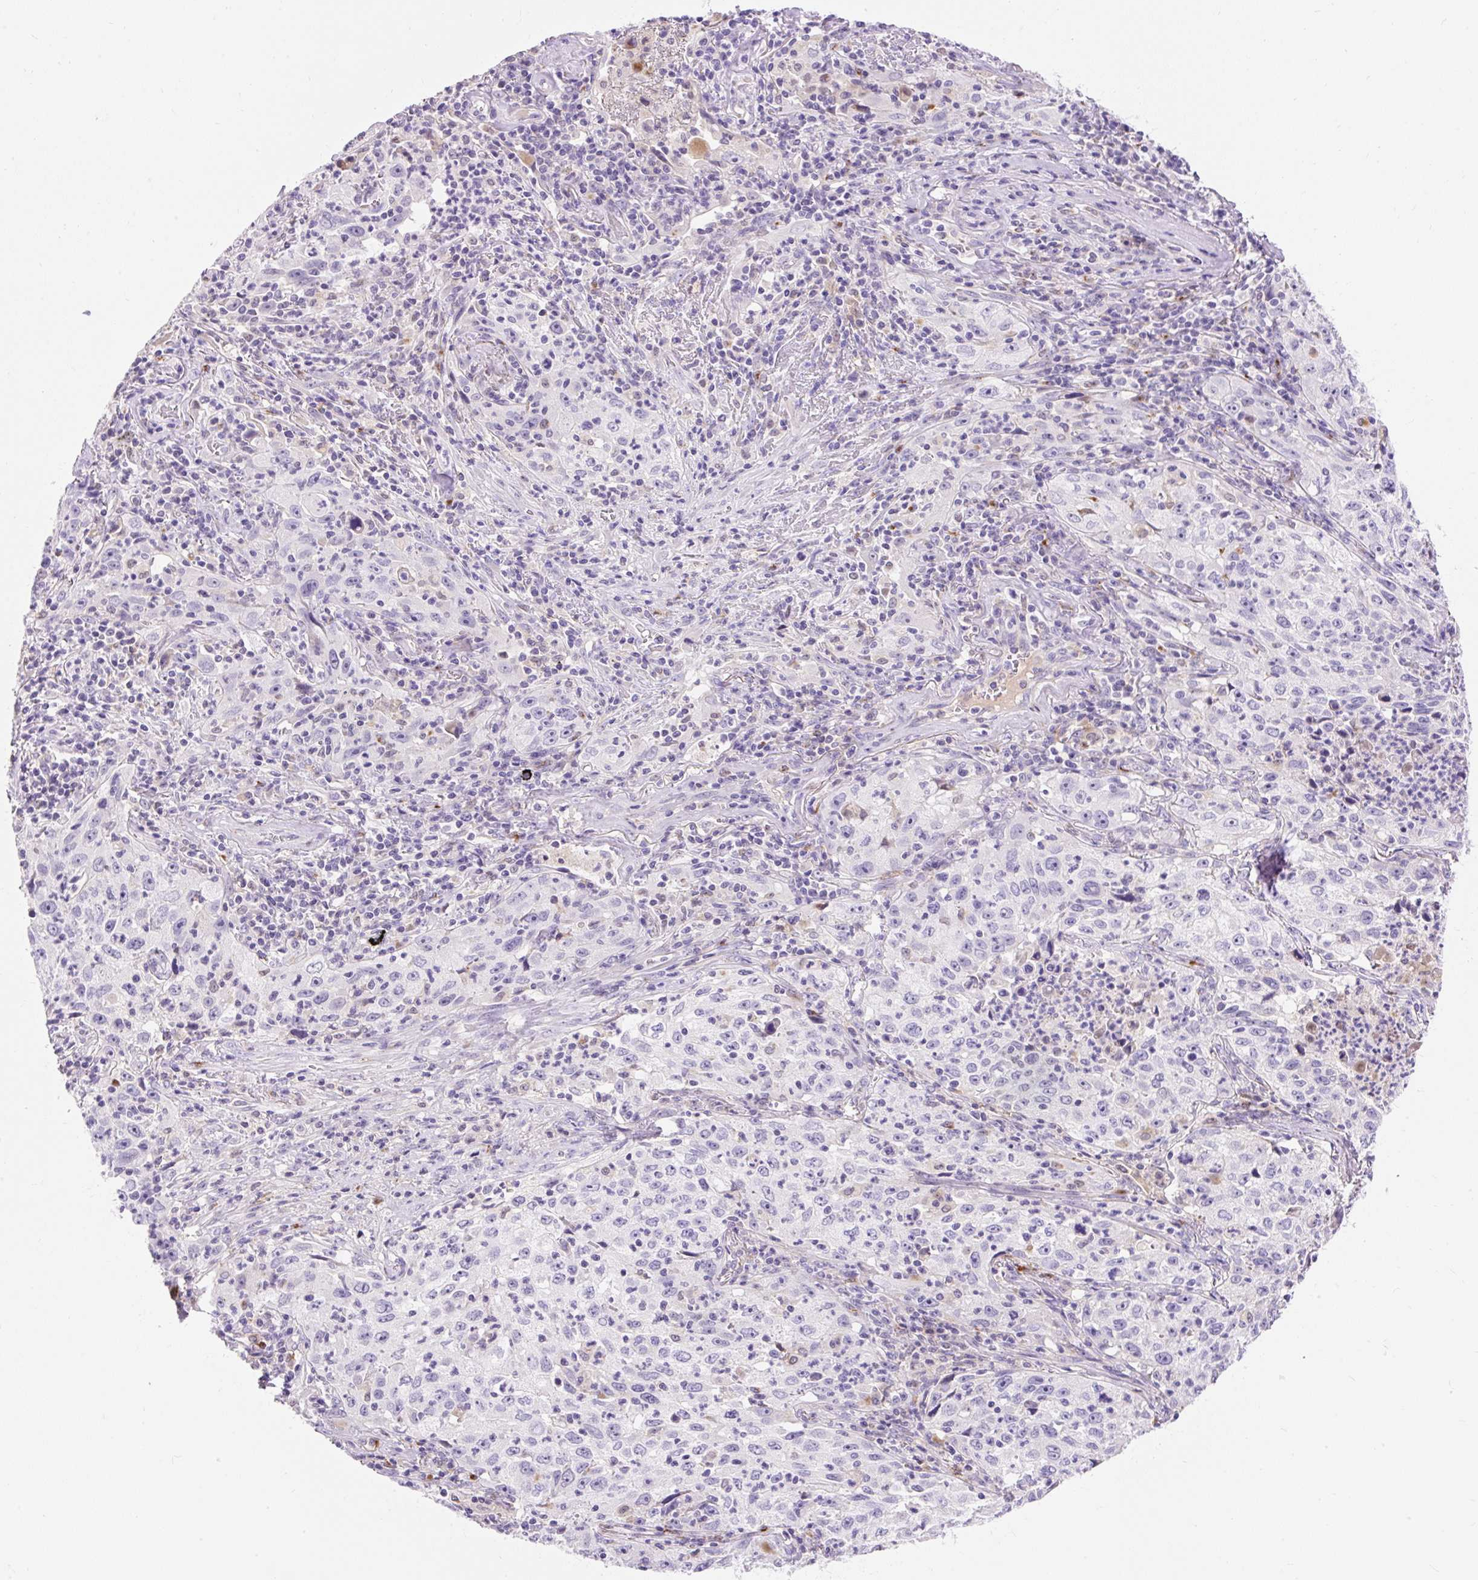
{"staining": {"intensity": "negative", "quantity": "none", "location": "none"}, "tissue": "lung cancer", "cell_type": "Tumor cells", "image_type": "cancer", "snomed": [{"axis": "morphology", "description": "Squamous cell carcinoma, NOS"}, {"axis": "topography", "description": "Lung"}], "caption": "This is a image of immunohistochemistry staining of lung cancer, which shows no staining in tumor cells. (Stains: DAB (3,3'-diaminobenzidine) immunohistochemistry (IHC) with hematoxylin counter stain, Microscopy: brightfield microscopy at high magnification).", "gene": "TMEM150C", "patient": {"sex": "male", "age": 71}}